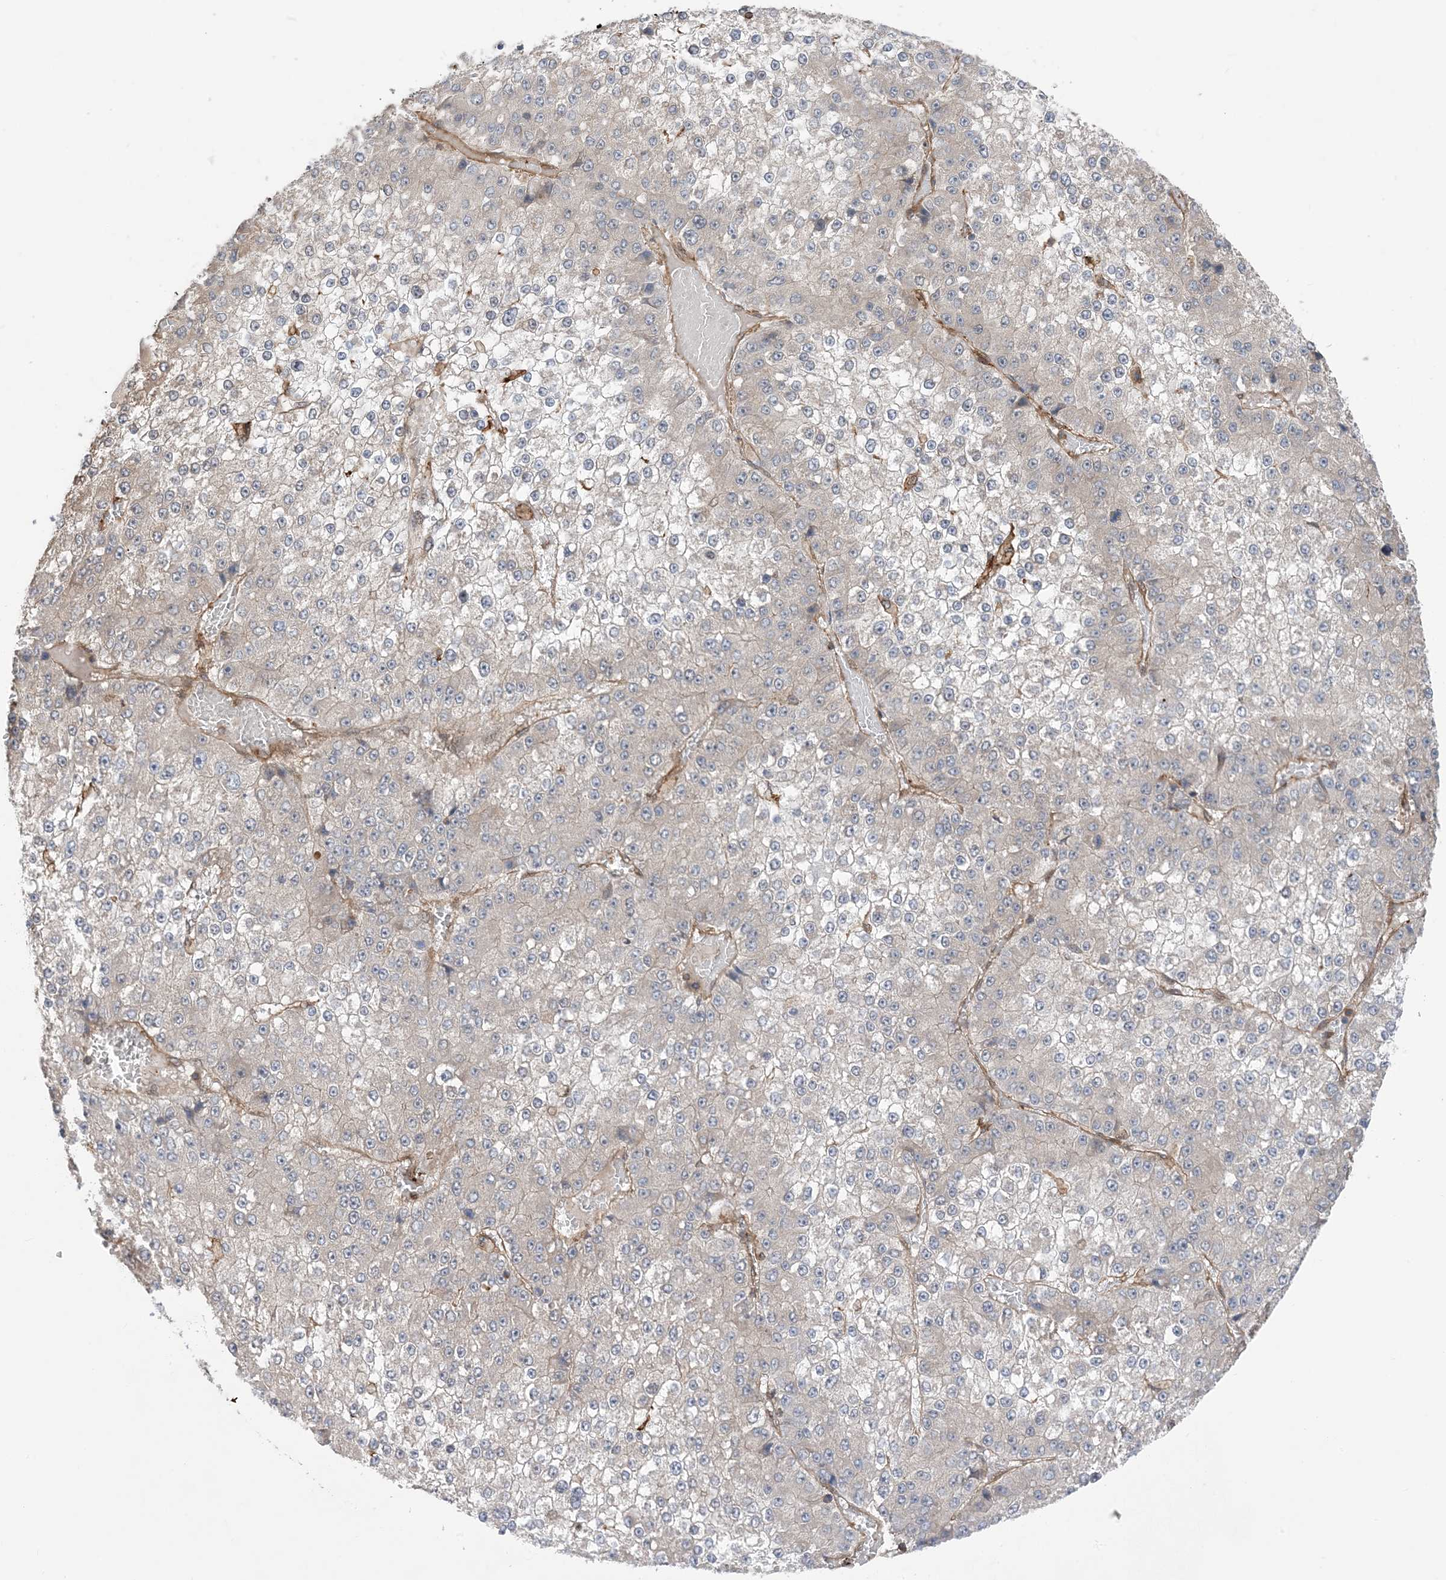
{"staining": {"intensity": "negative", "quantity": "none", "location": "none"}, "tissue": "liver cancer", "cell_type": "Tumor cells", "image_type": "cancer", "snomed": [{"axis": "morphology", "description": "Carcinoma, Hepatocellular, NOS"}, {"axis": "topography", "description": "Liver"}], "caption": "The histopathology image reveals no staining of tumor cells in hepatocellular carcinoma (liver).", "gene": "HS1BP3", "patient": {"sex": "female", "age": 73}}